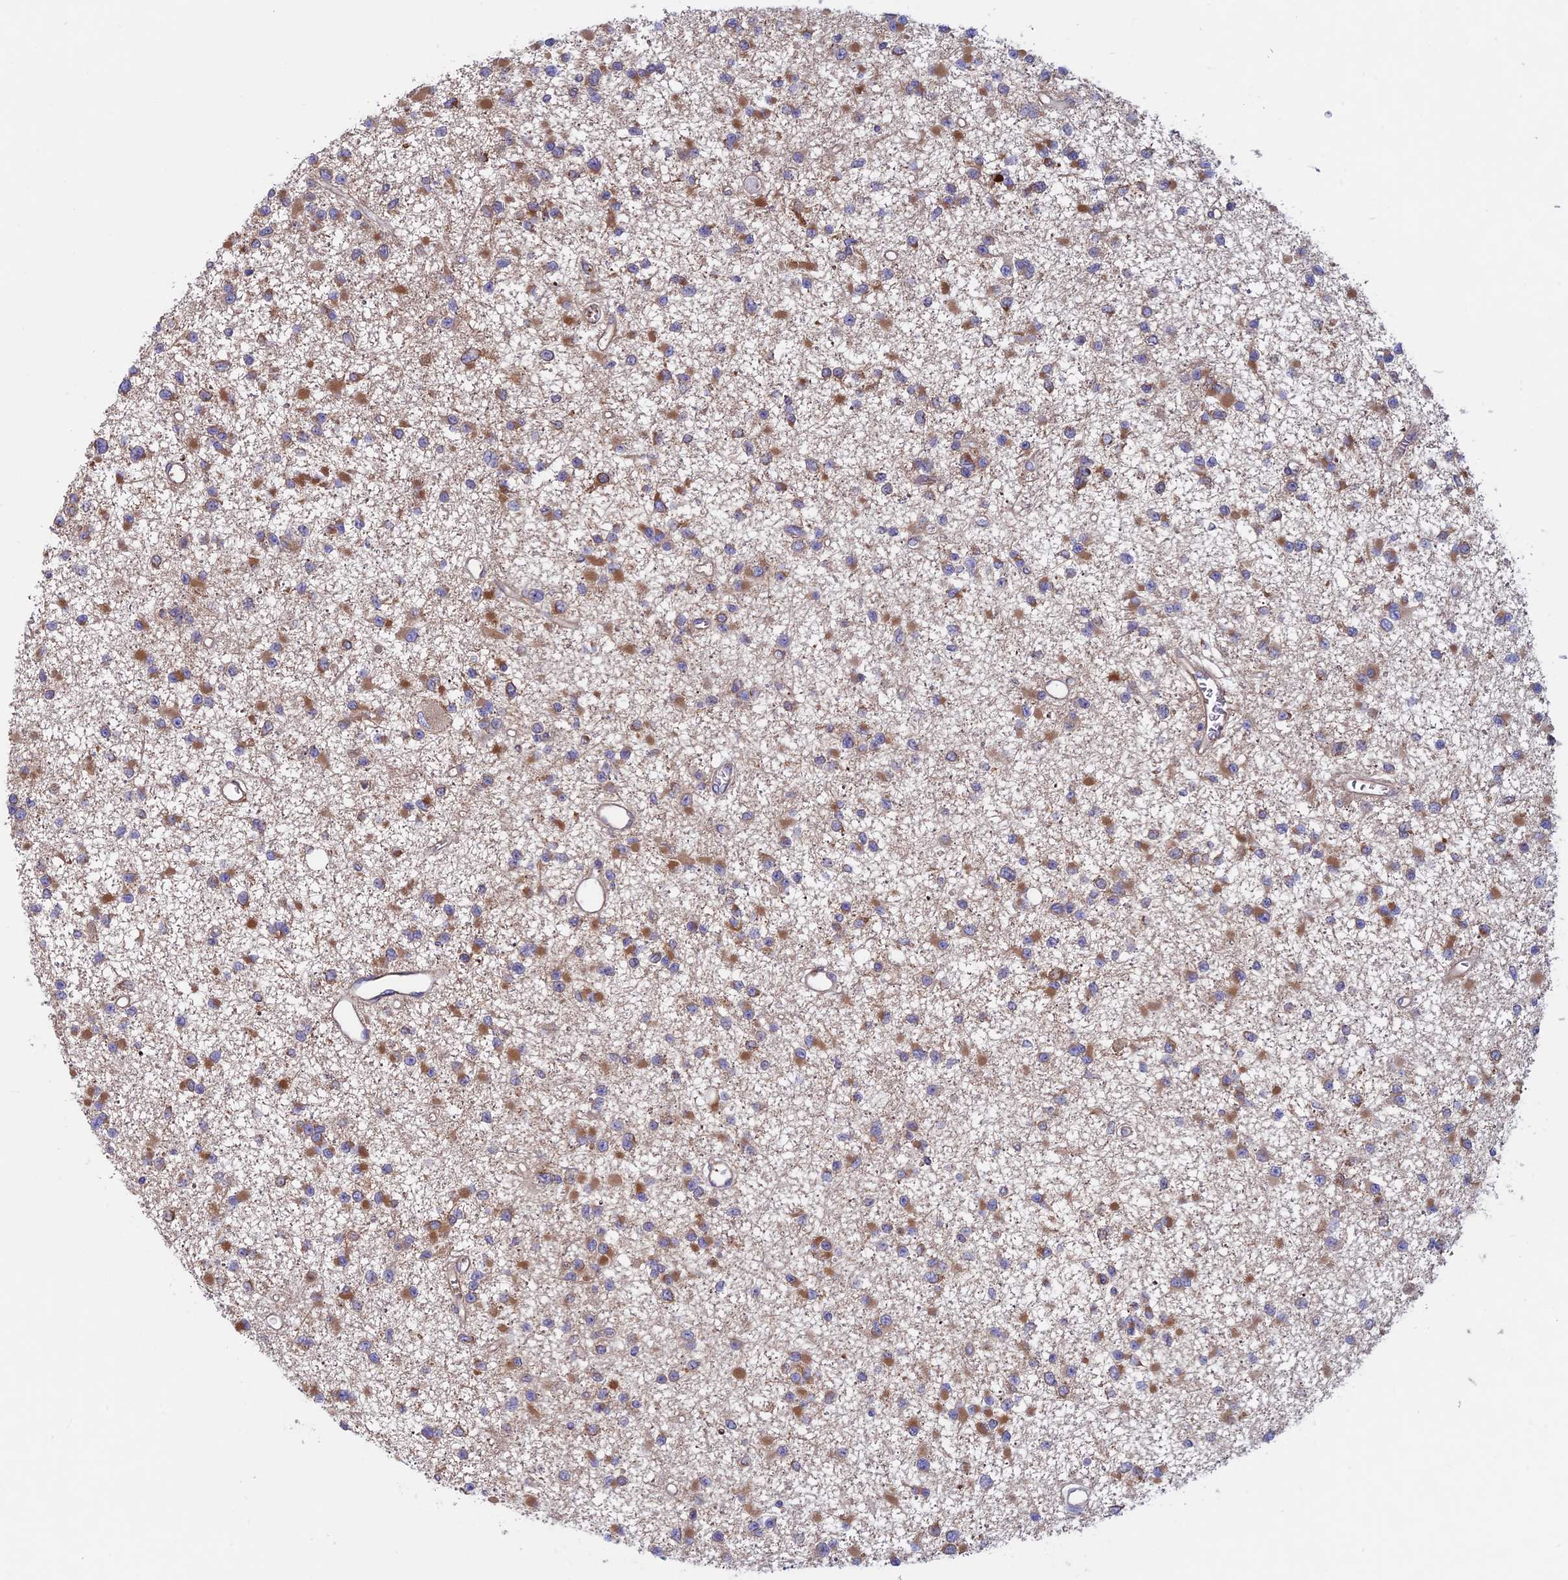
{"staining": {"intensity": "moderate", "quantity": "25%-75%", "location": "cytoplasmic/membranous"}, "tissue": "glioma", "cell_type": "Tumor cells", "image_type": "cancer", "snomed": [{"axis": "morphology", "description": "Glioma, malignant, Low grade"}, {"axis": "topography", "description": "Brain"}], "caption": "DAB (3,3'-diaminobenzidine) immunohistochemical staining of malignant glioma (low-grade) exhibits moderate cytoplasmic/membranous protein positivity in approximately 25%-75% of tumor cells.", "gene": "DNM1L", "patient": {"sex": "female", "age": 22}}